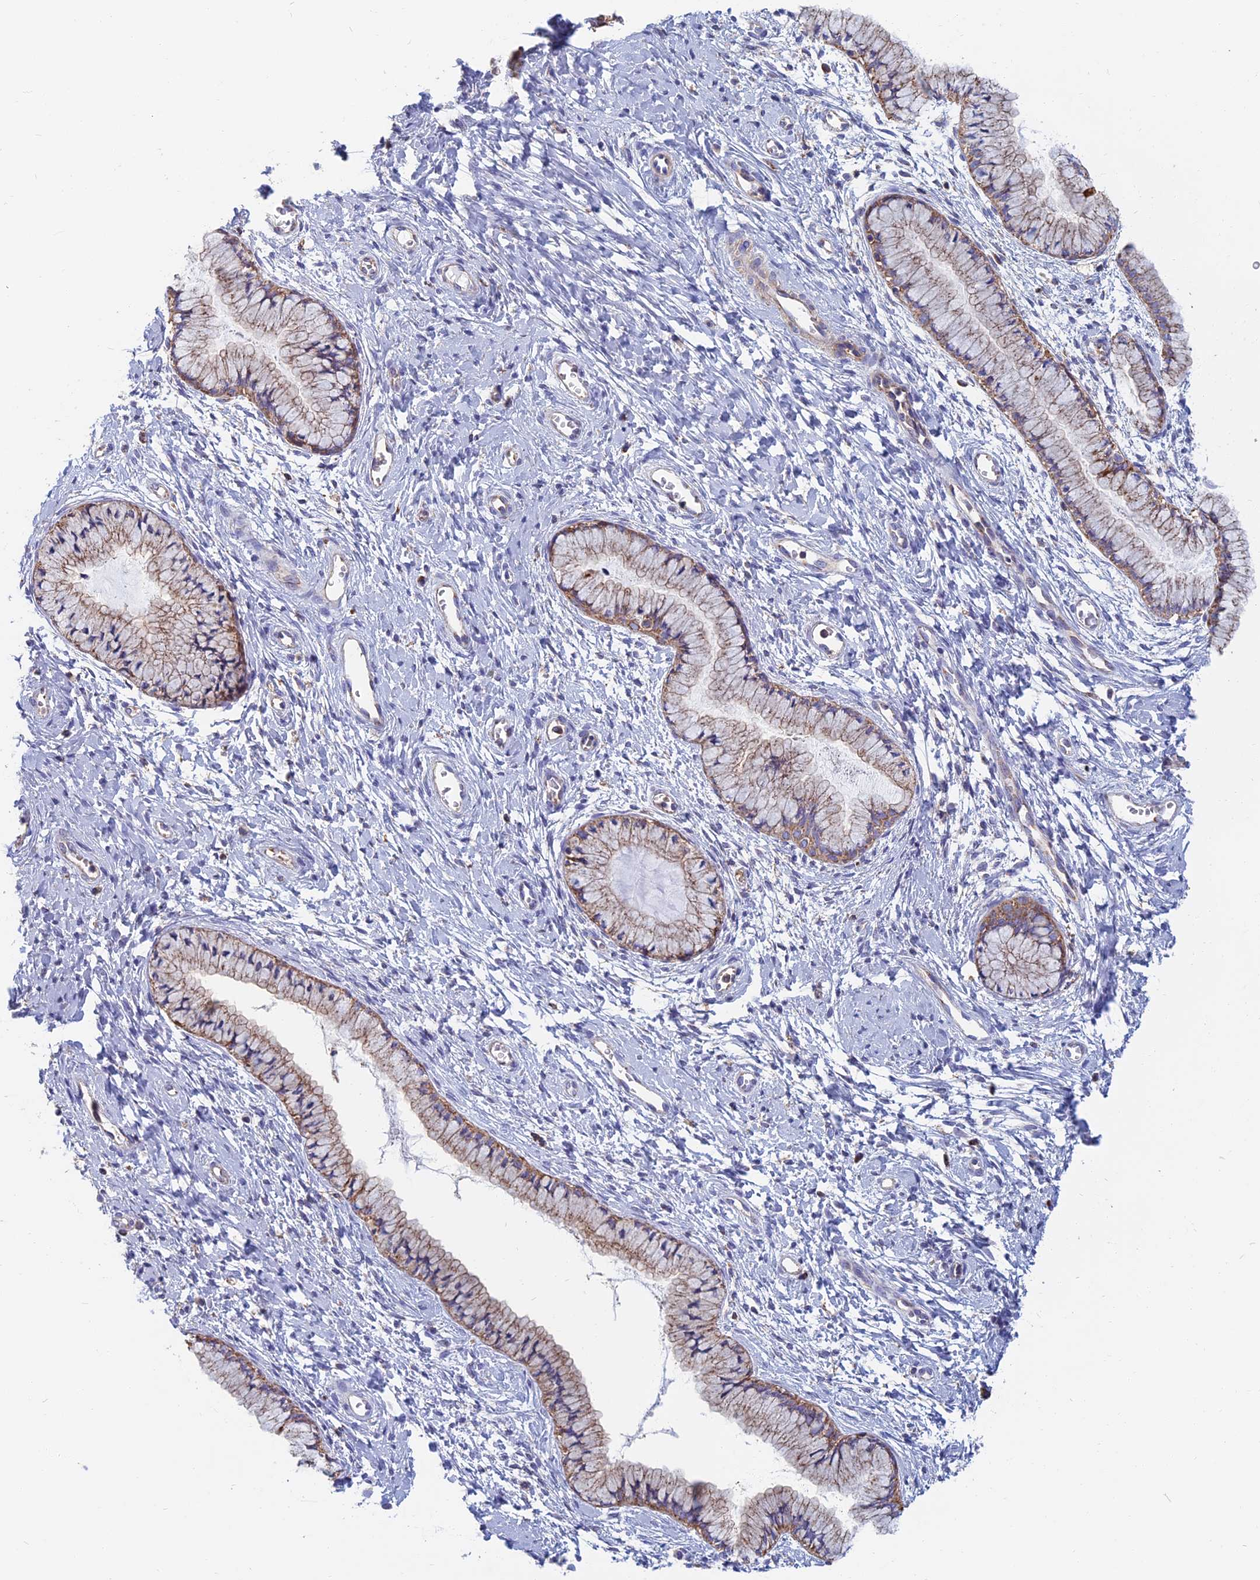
{"staining": {"intensity": "moderate", "quantity": "25%-75%", "location": "cytoplasmic/membranous"}, "tissue": "cervix", "cell_type": "Glandular cells", "image_type": "normal", "snomed": [{"axis": "morphology", "description": "Normal tissue, NOS"}, {"axis": "topography", "description": "Cervix"}], "caption": "This histopathology image exhibits immunohistochemistry staining of normal cervix, with medium moderate cytoplasmic/membranous expression in approximately 25%-75% of glandular cells.", "gene": "HSD17B8", "patient": {"sex": "female", "age": 42}}